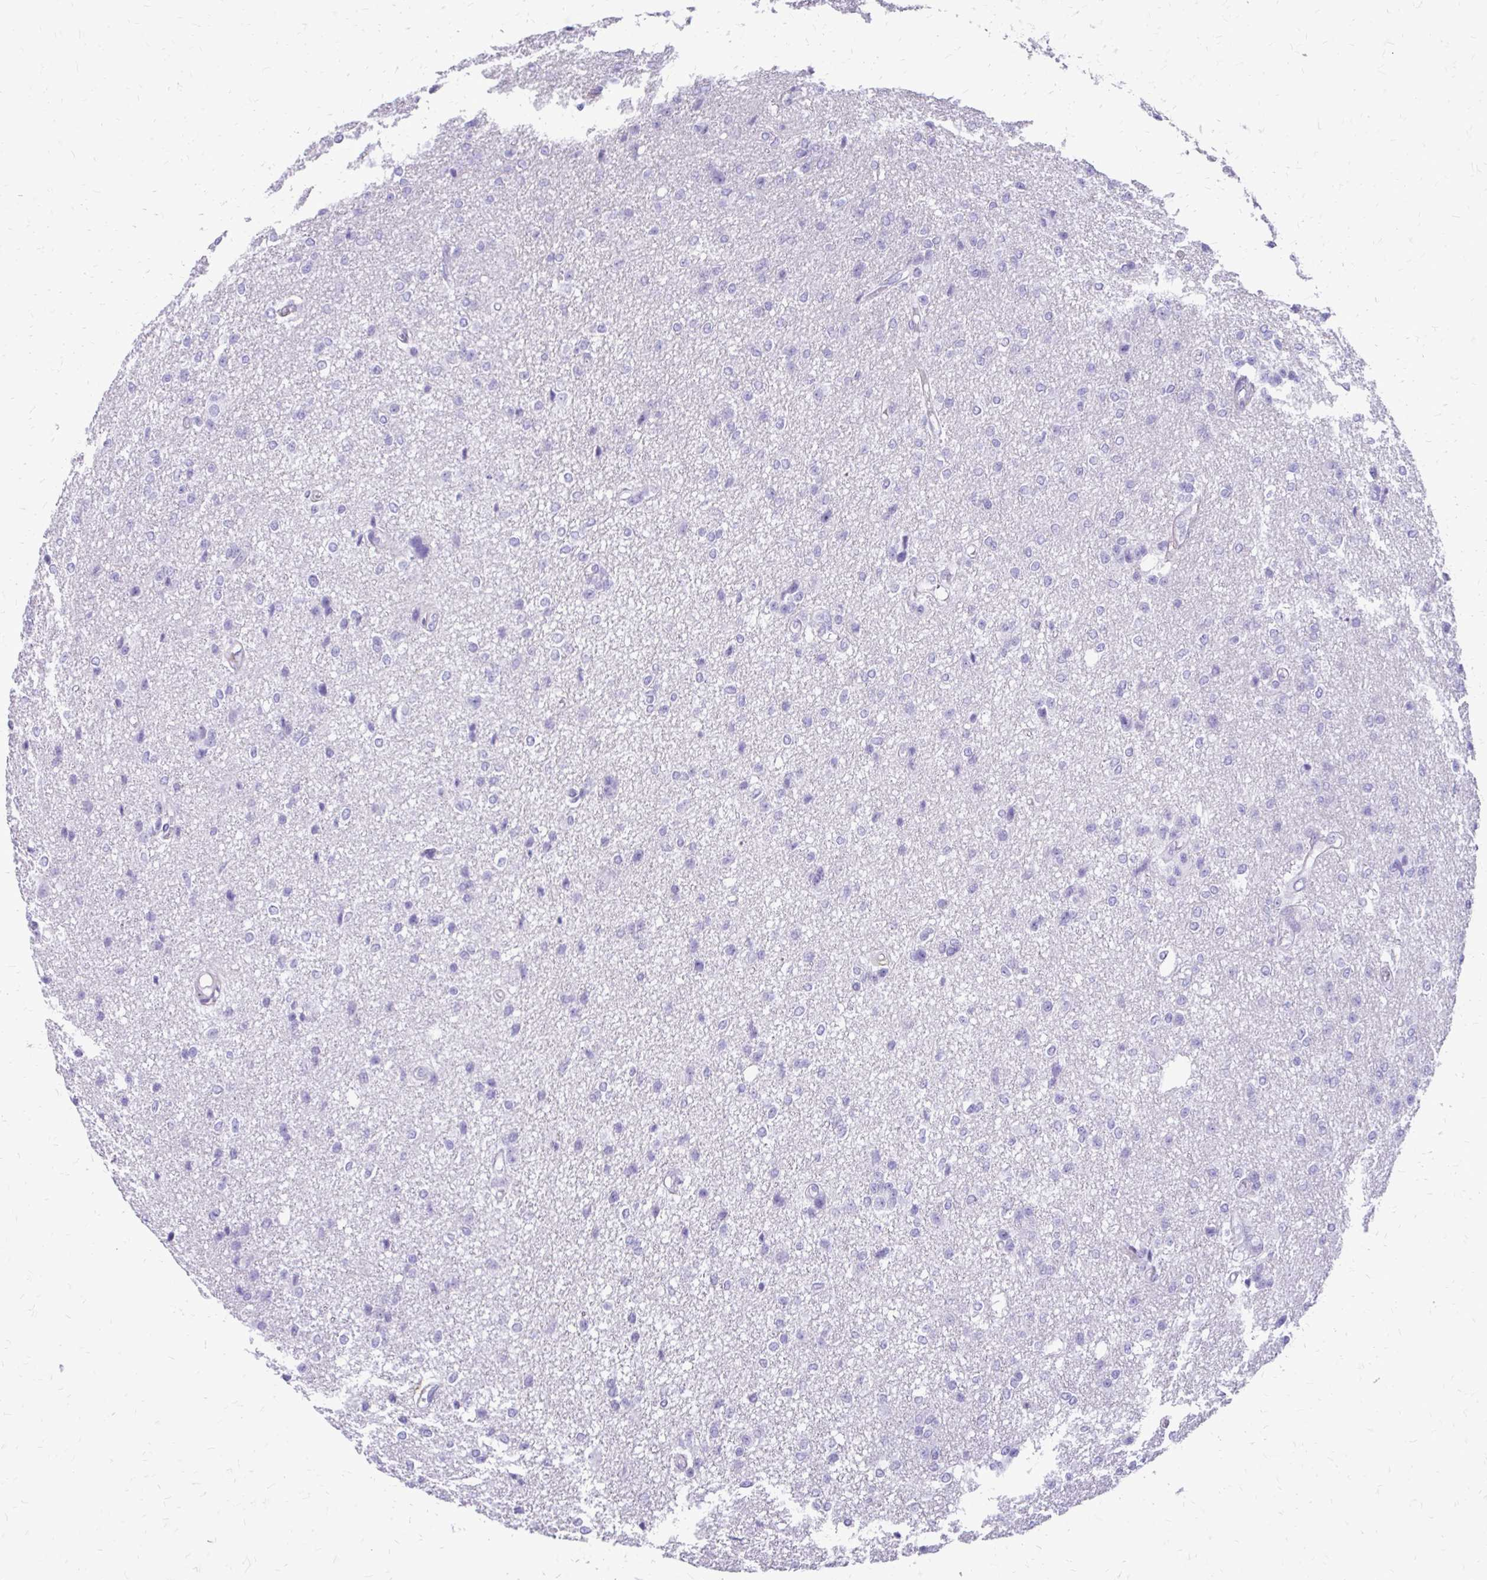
{"staining": {"intensity": "negative", "quantity": "none", "location": "none"}, "tissue": "glioma", "cell_type": "Tumor cells", "image_type": "cancer", "snomed": [{"axis": "morphology", "description": "Glioma, malignant, Low grade"}, {"axis": "topography", "description": "Brain"}], "caption": "IHC of human glioma shows no positivity in tumor cells. (DAB (3,3'-diaminobenzidine) immunohistochemistry, high magnification).", "gene": "SIGLEC11", "patient": {"sex": "male", "age": 26}}